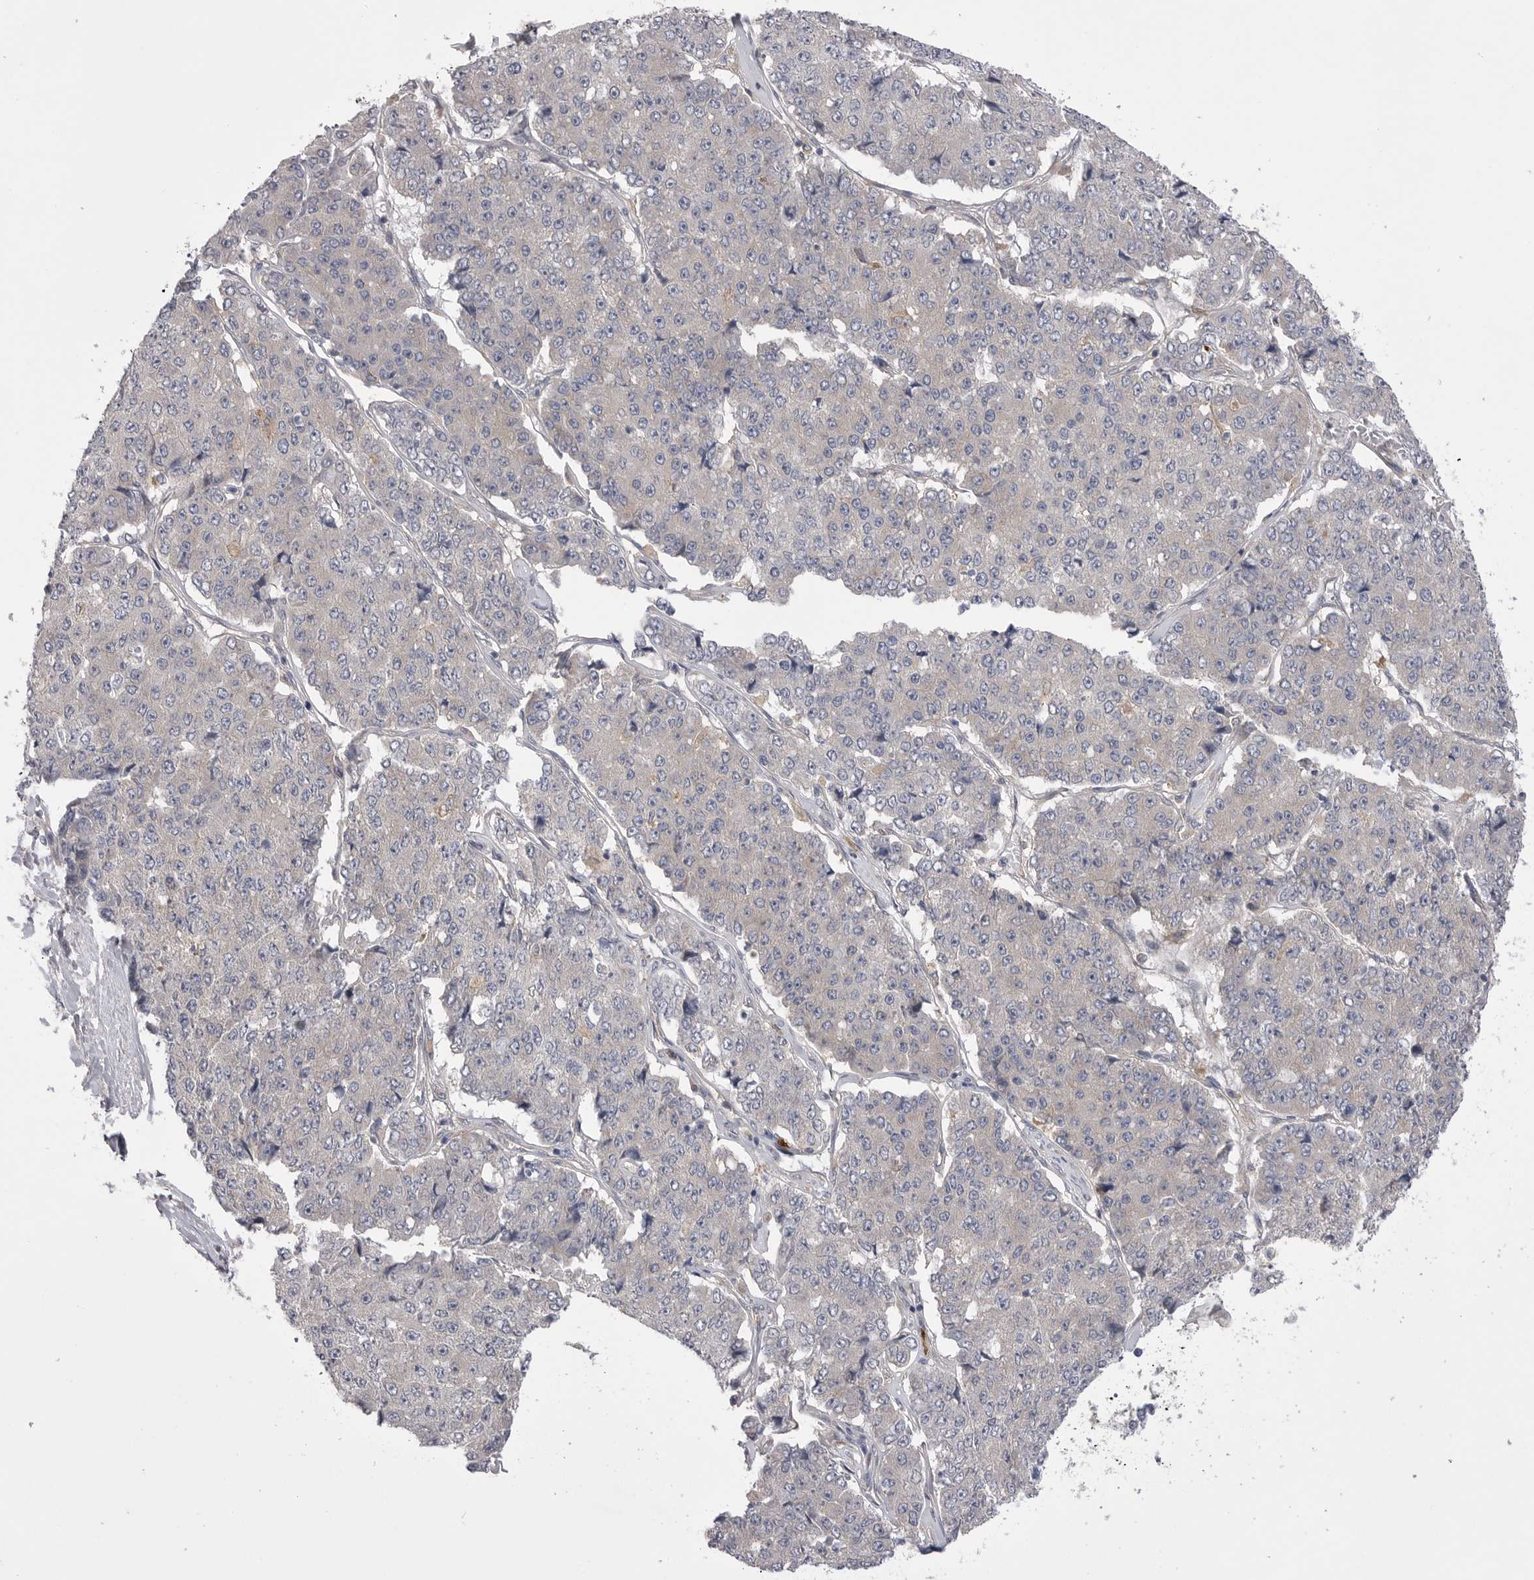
{"staining": {"intensity": "negative", "quantity": "none", "location": "none"}, "tissue": "pancreatic cancer", "cell_type": "Tumor cells", "image_type": "cancer", "snomed": [{"axis": "morphology", "description": "Adenocarcinoma, NOS"}, {"axis": "topography", "description": "Pancreas"}], "caption": "Tumor cells show no significant protein expression in pancreatic cancer (adenocarcinoma).", "gene": "VAC14", "patient": {"sex": "male", "age": 50}}